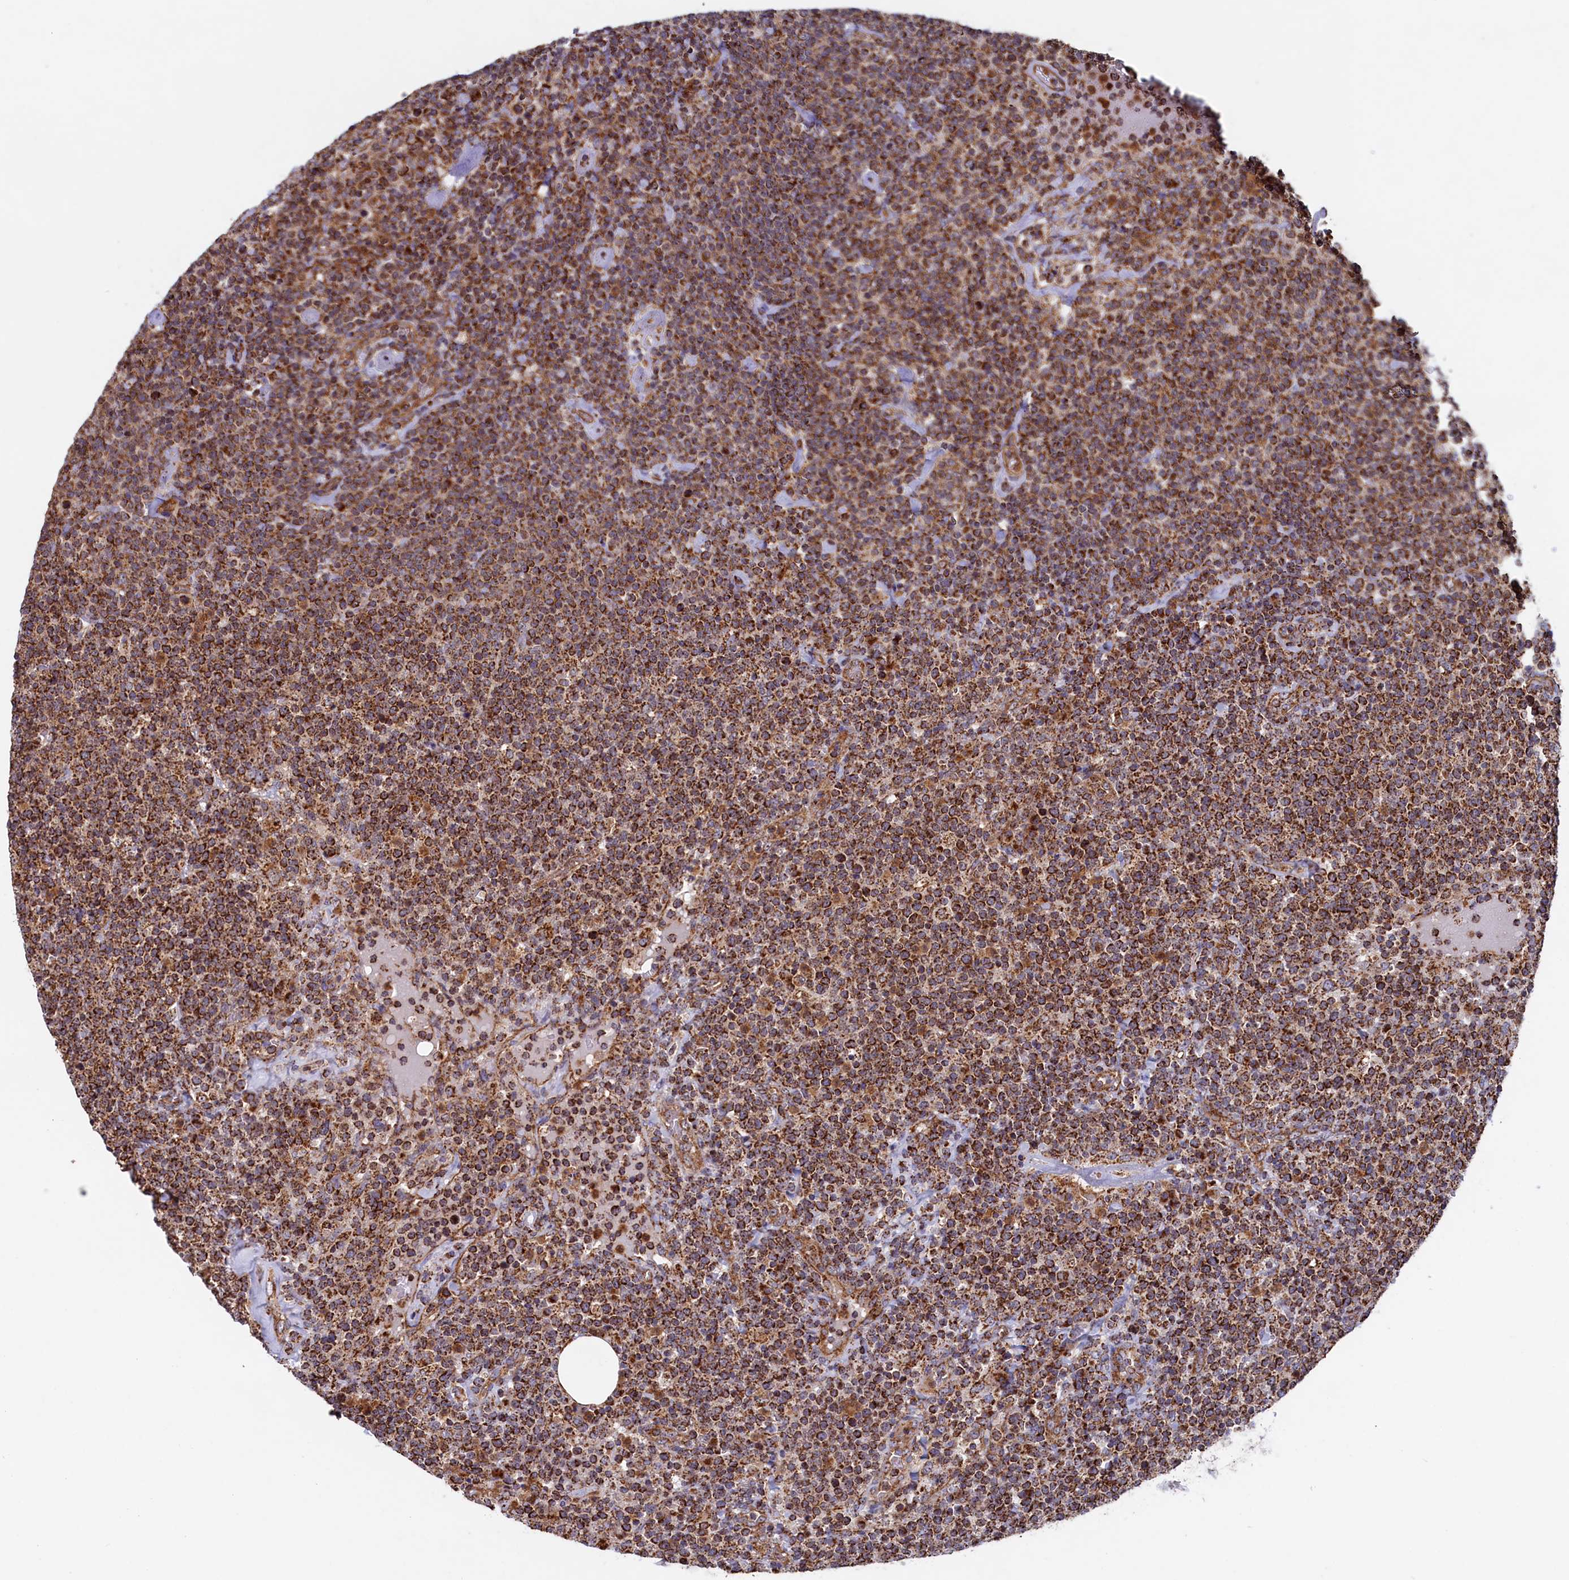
{"staining": {"intensity": "moderate", "quantity": ">75%", "location": "cytoplasmic/membranous"}, "tissue": "lymphoma", "cell_type": "Tumor cells", "image_type": "cancer", "snomed": [{"axis": "morphology", "description": "Malignant lymphoma, non-Hodgkin's type, High grade"}, {"axis": "topography", "description": "Lymph node"}], "caption": "A photomicrograph showing moderate cytoplasmic/membranous positivity in about >75% of tumor cells in high-grade malignant lymphoma, non-Hodgkin's type, as visualized by brown immunohistochemical staining.", "gene": "UBE3B", "patient": {"sex": "male", "age": 61}}